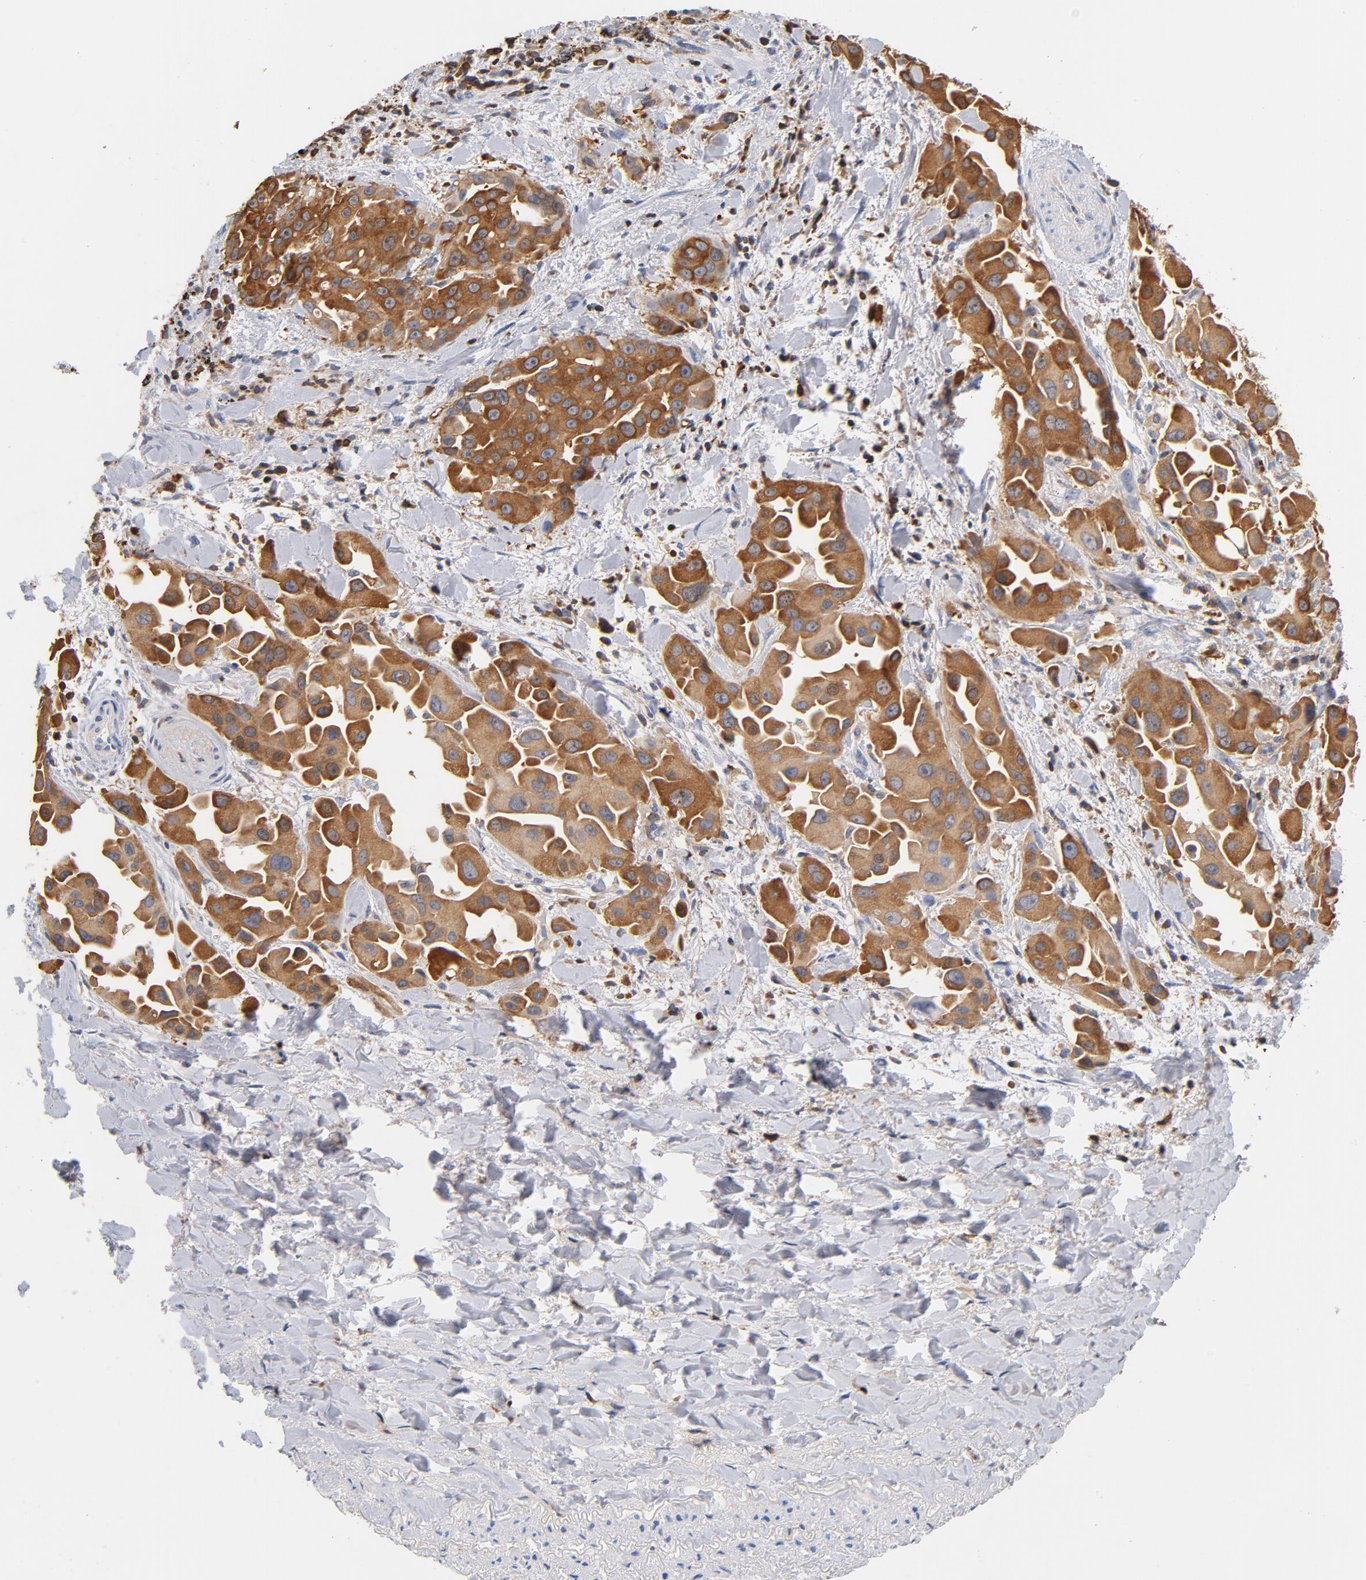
{"staining": {"intensity": "moderate", "quantity": ">75%", "location": "cytoplasmic/membranous"}, "tissue": "lung cancer", "cell_type": "Tumor cells", "image_type": "cancer", "snomed": [{"axis": "morphology", "description": "Normal tissue, NOS"}, {"axis": "morphology", "description": "Adenocarcinoma, NOS"}, {"axis": "topography", "description": "Bronchus"}], "caption": "Lung adenocarcinoma stained with DAB (3,3'-diaminobenzidine) immunohistochemistry (IHC) demonstrates medium levels of moderate cytoplasmic/membranous expression in about >75% of tumor cells. Immunohistochemistry stains the protein in brown and the nuclei are stained blue.", "gene": "EZR", "patient": {"sex": "male", "age": 68}}